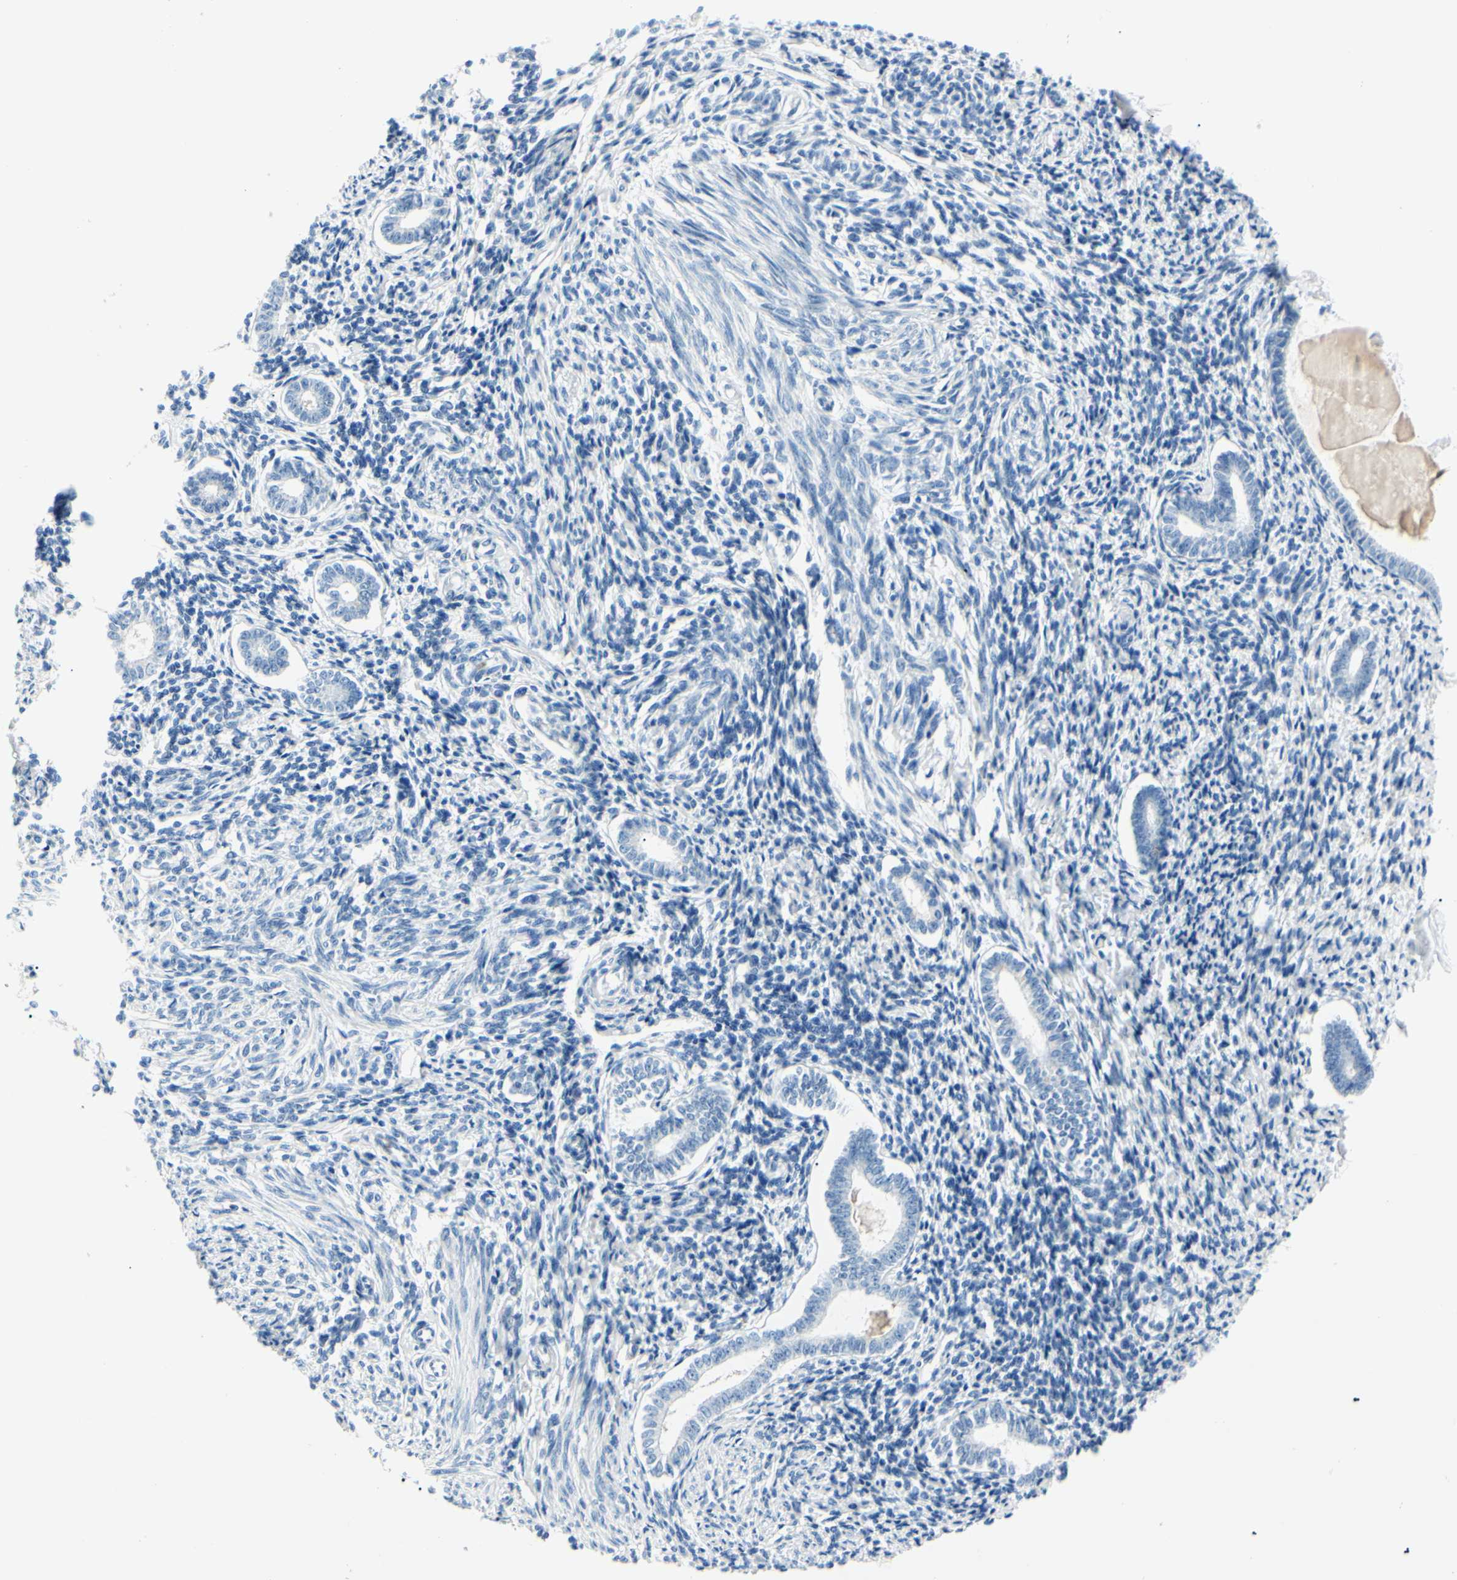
{"staining": {"intensity": "negative", "quantity": "none", "location": "none"}, "tissue": "endometrium", "cell_type": "Cells in endometrial stroma", "image_type": "normal", "snomed": [{"axis": "morphology", "description": "Normal tissue, NOS"}, {"axis": "topography", "description": "Endometrium"}], "caption": "This is an immunohistochemistry (IHC) histopathology image of unremarkable human endometrium. There is no positivity in cells in endometrial stroma.", "gene": "CA2", "patient": {"sex": "female", "age": 71}}